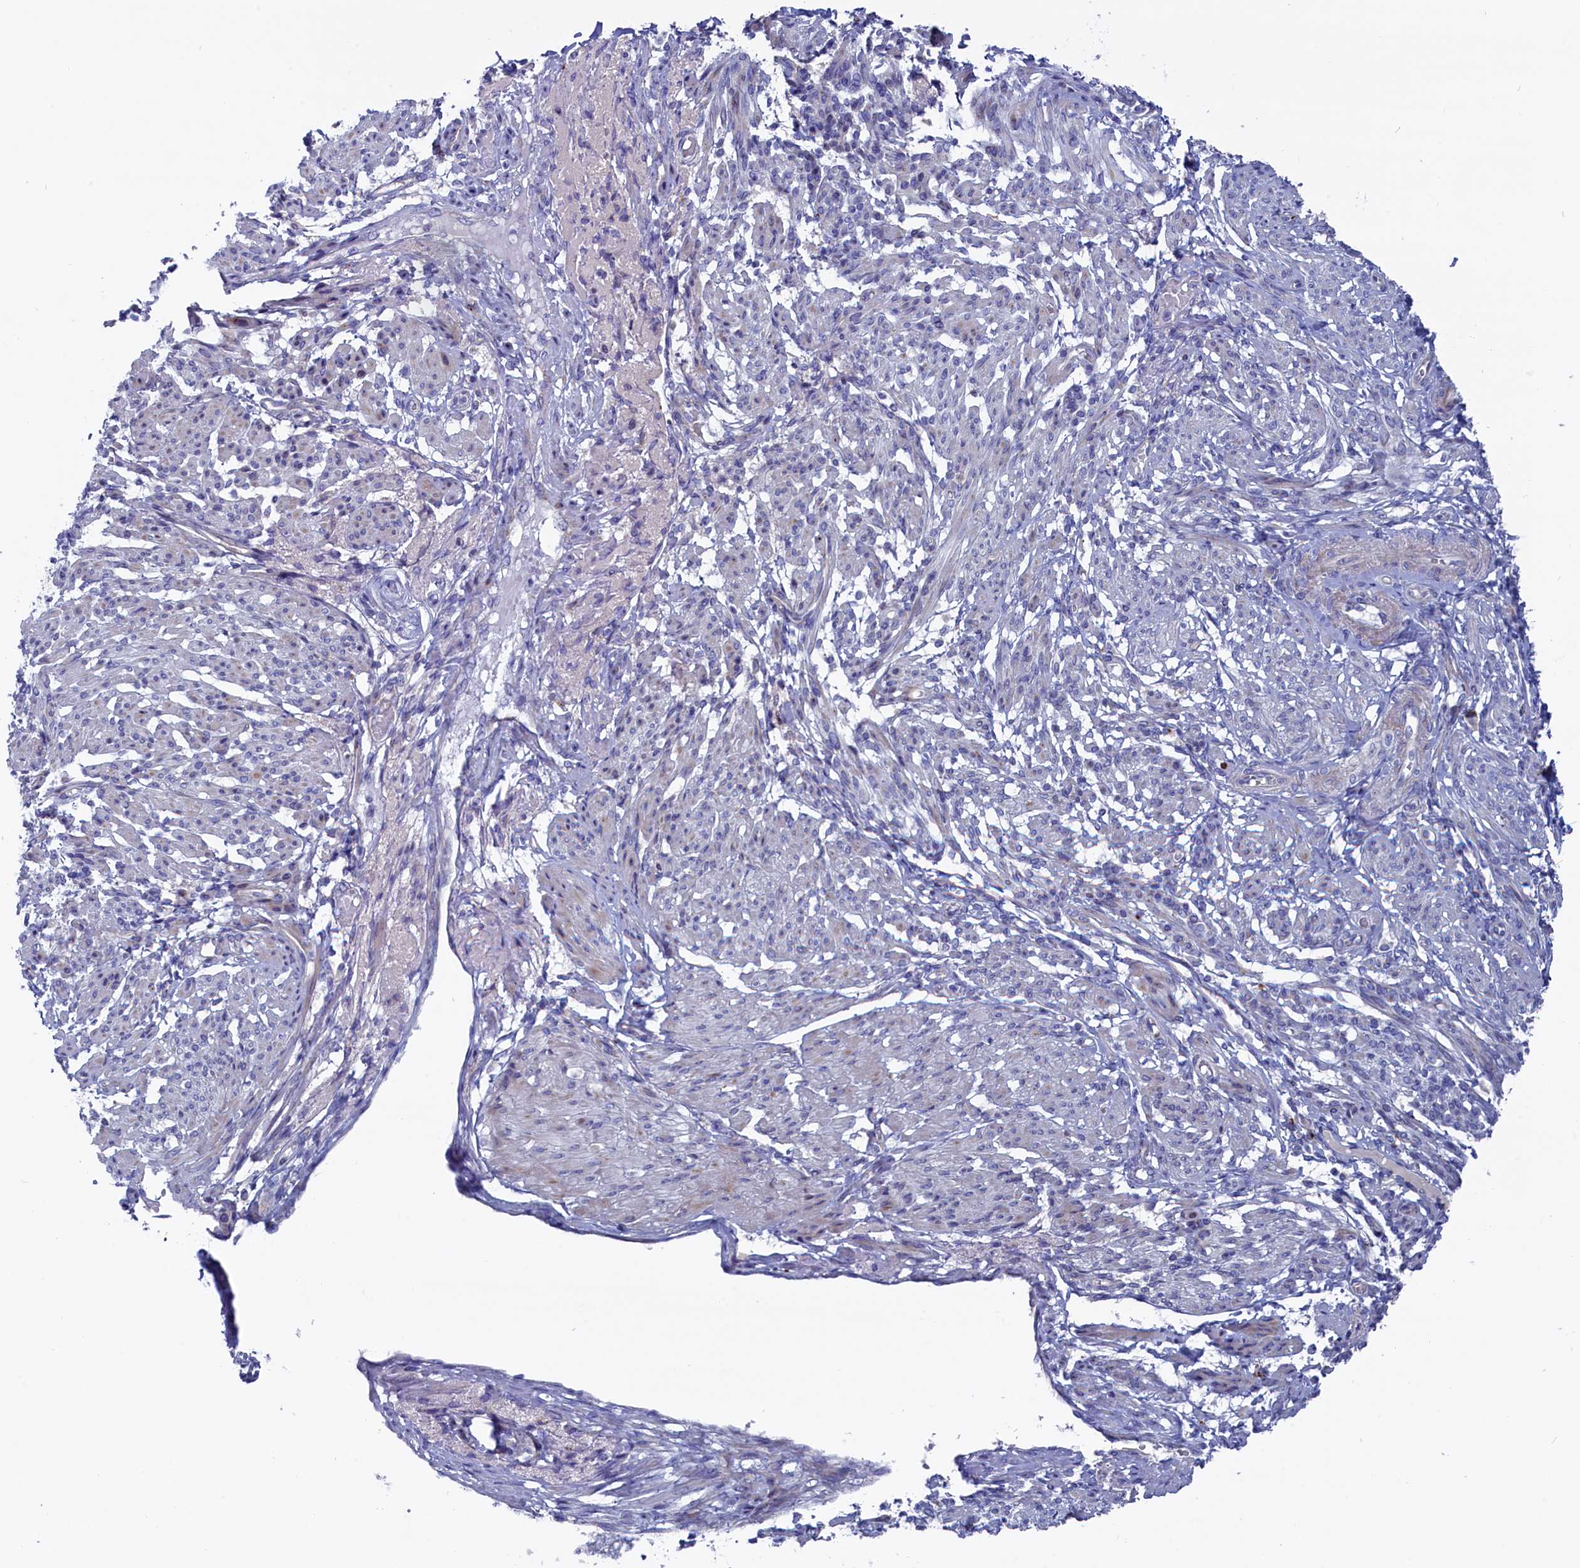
{"staining": {"intensity": "weak", "quantity": "<25%", "location": "cytoplasmic/membranous"}, "tissue": "smooth muscle", "cell_type": "Smooth muscle cells", "image_type": "normal", "snomed": [{"axis": "morphology", "description": "Normal tissue, NOS"}, {"axis": "topography", "description": "Smooth muscle"}], "caption": "Immunohistochemistry image of unremarkable human smooth muscle stained for a protein (brown), which exhibits no expression in smooth muscle cells.", "gene": "NUDT7", "patient": {"sex": "female", "age": 39}}